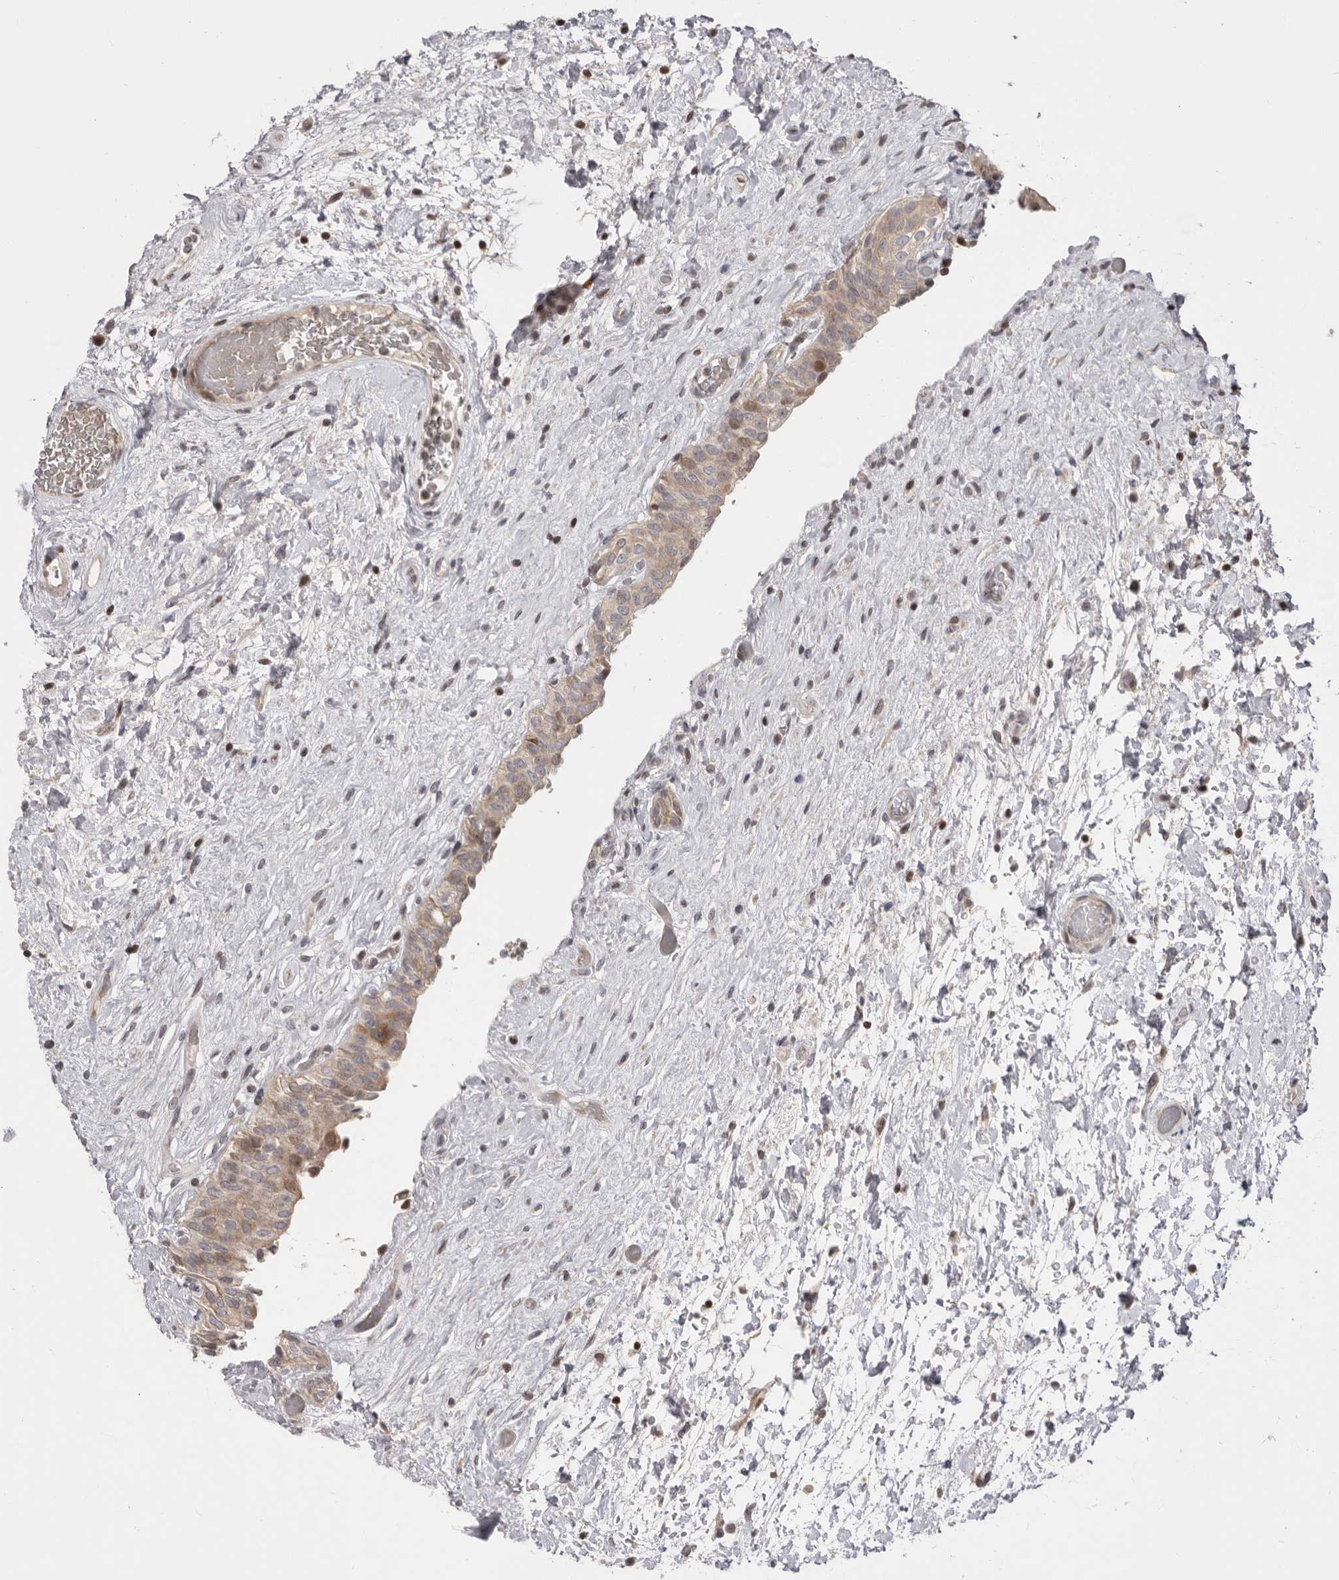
{"staining": {"intensity": "moderate", "quantity": ">75%", "location": "cytoplasmic/membranous,nuclear"}, "tissue": "urinary bladder", "cell_type": "Urothelial cells", "image_type": "normal", "snomed": [{"axis": "morphology", "description": "Normal tissue, NOS"}, {"axis": "topography", "description": "Urinary bladder"}], "caption": "Immunohistochemical staining of normal urinary bladder reveals moderate cytoplasmic/membranous,nuclear protein staining in about >75% of urothelial cells.", "gene": "AZIN1", "patient": {"sex": "male", "age": 74}}